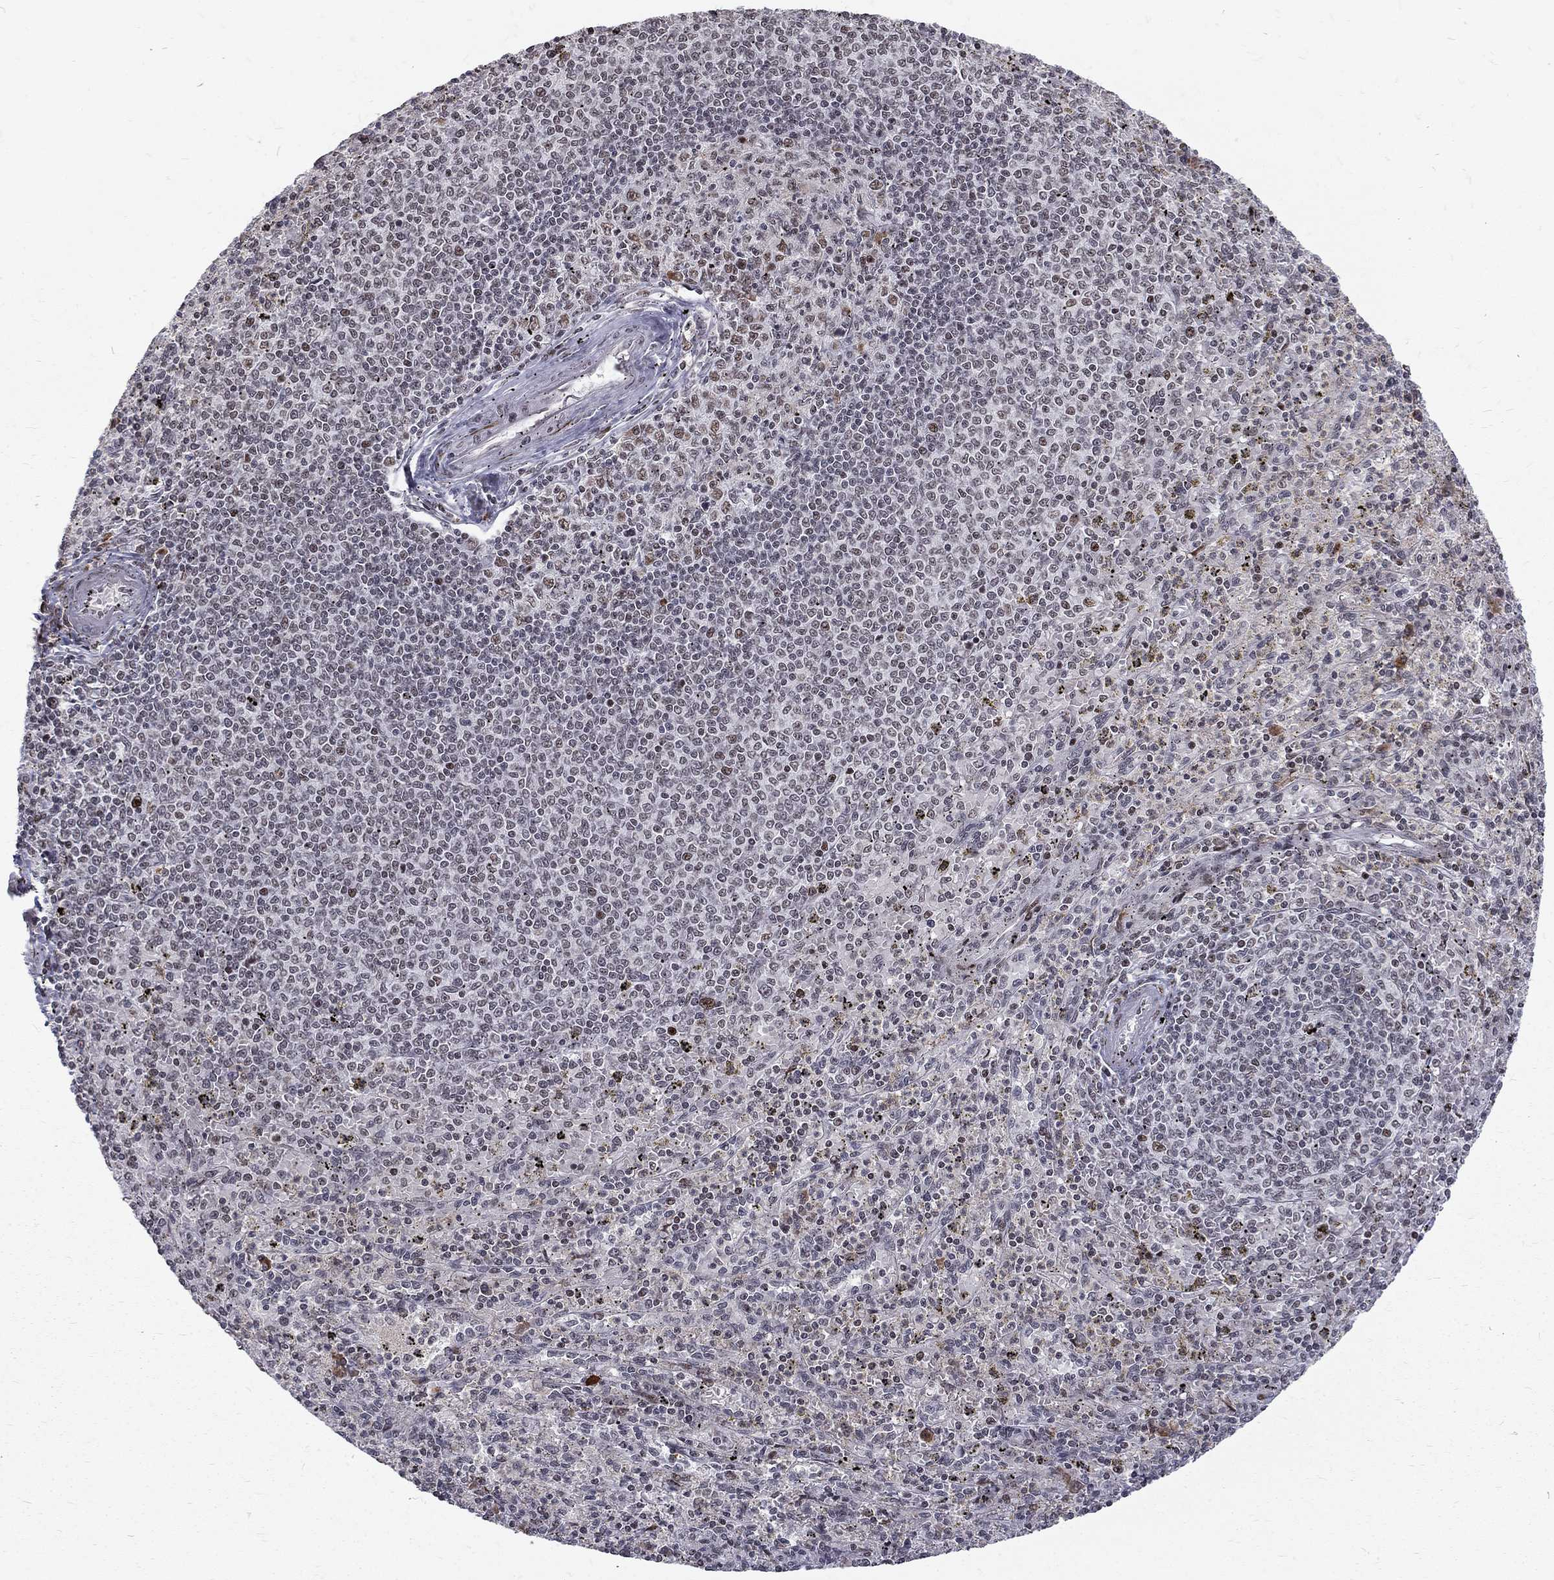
{"staining": {"intensity": "negative", "quantity": "none", "location": "none"}, "tissue": "spleen", "cell_type": "Cells in red pulp", "image_type": "normal", "snomed": [{"axis": "morphology", "description": "Normal tissue, NOS"}, {"axis": "topography", "description": "Spleen"}], "caption": "The histopathology image displays no staining of cells in red pulp in unremarkable spleen. Brightfield microscopy of immunohistochemistry (IHC) stained with DAB (3,3'-diaminobenzidine) (brown) and hematoxylin (blue), captured at high magnification.", "gene": "TCEAL1", "patient": {"sex": "male", "age": 60}}